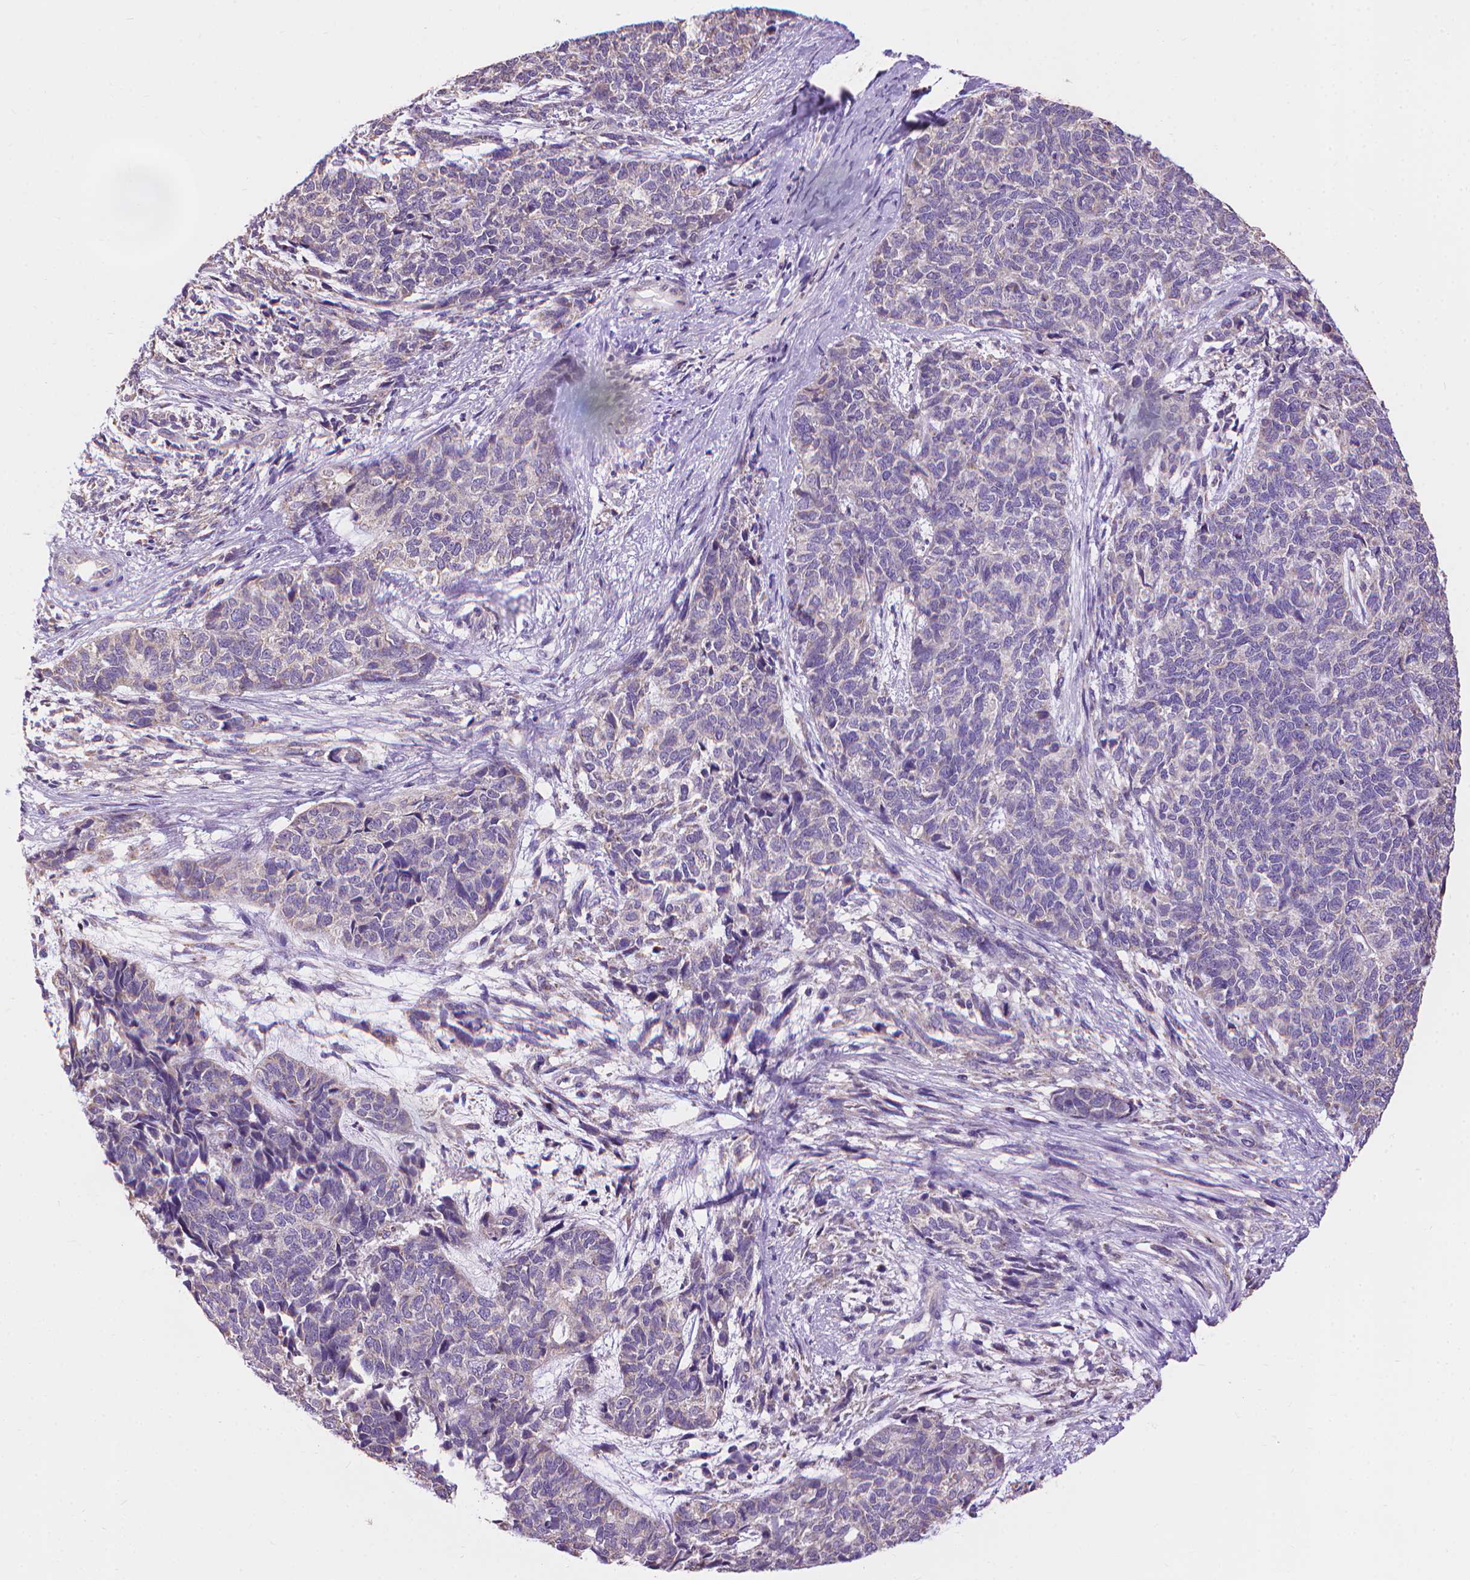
{"staining": {"intensity": "negative", "quantity": "none", "location": "none"}, "tissue": "cervical cancer", "cell_type": "Tumor cells", "image_type": "cancer", "snomed": [{"axis": "morphology", "description": "Squamous cell carcinoma, NOS"}, {"axis": "topography", "description": "Cervix"}], "caption": "Immunohistochemistry micrograph of squamous cell carcinoma (cervical) stained for a protein (brown), which demonstrates no positivity in tumor cells.", "gene": "SYN1", "patient": {"sex": "female", "age": 63}}